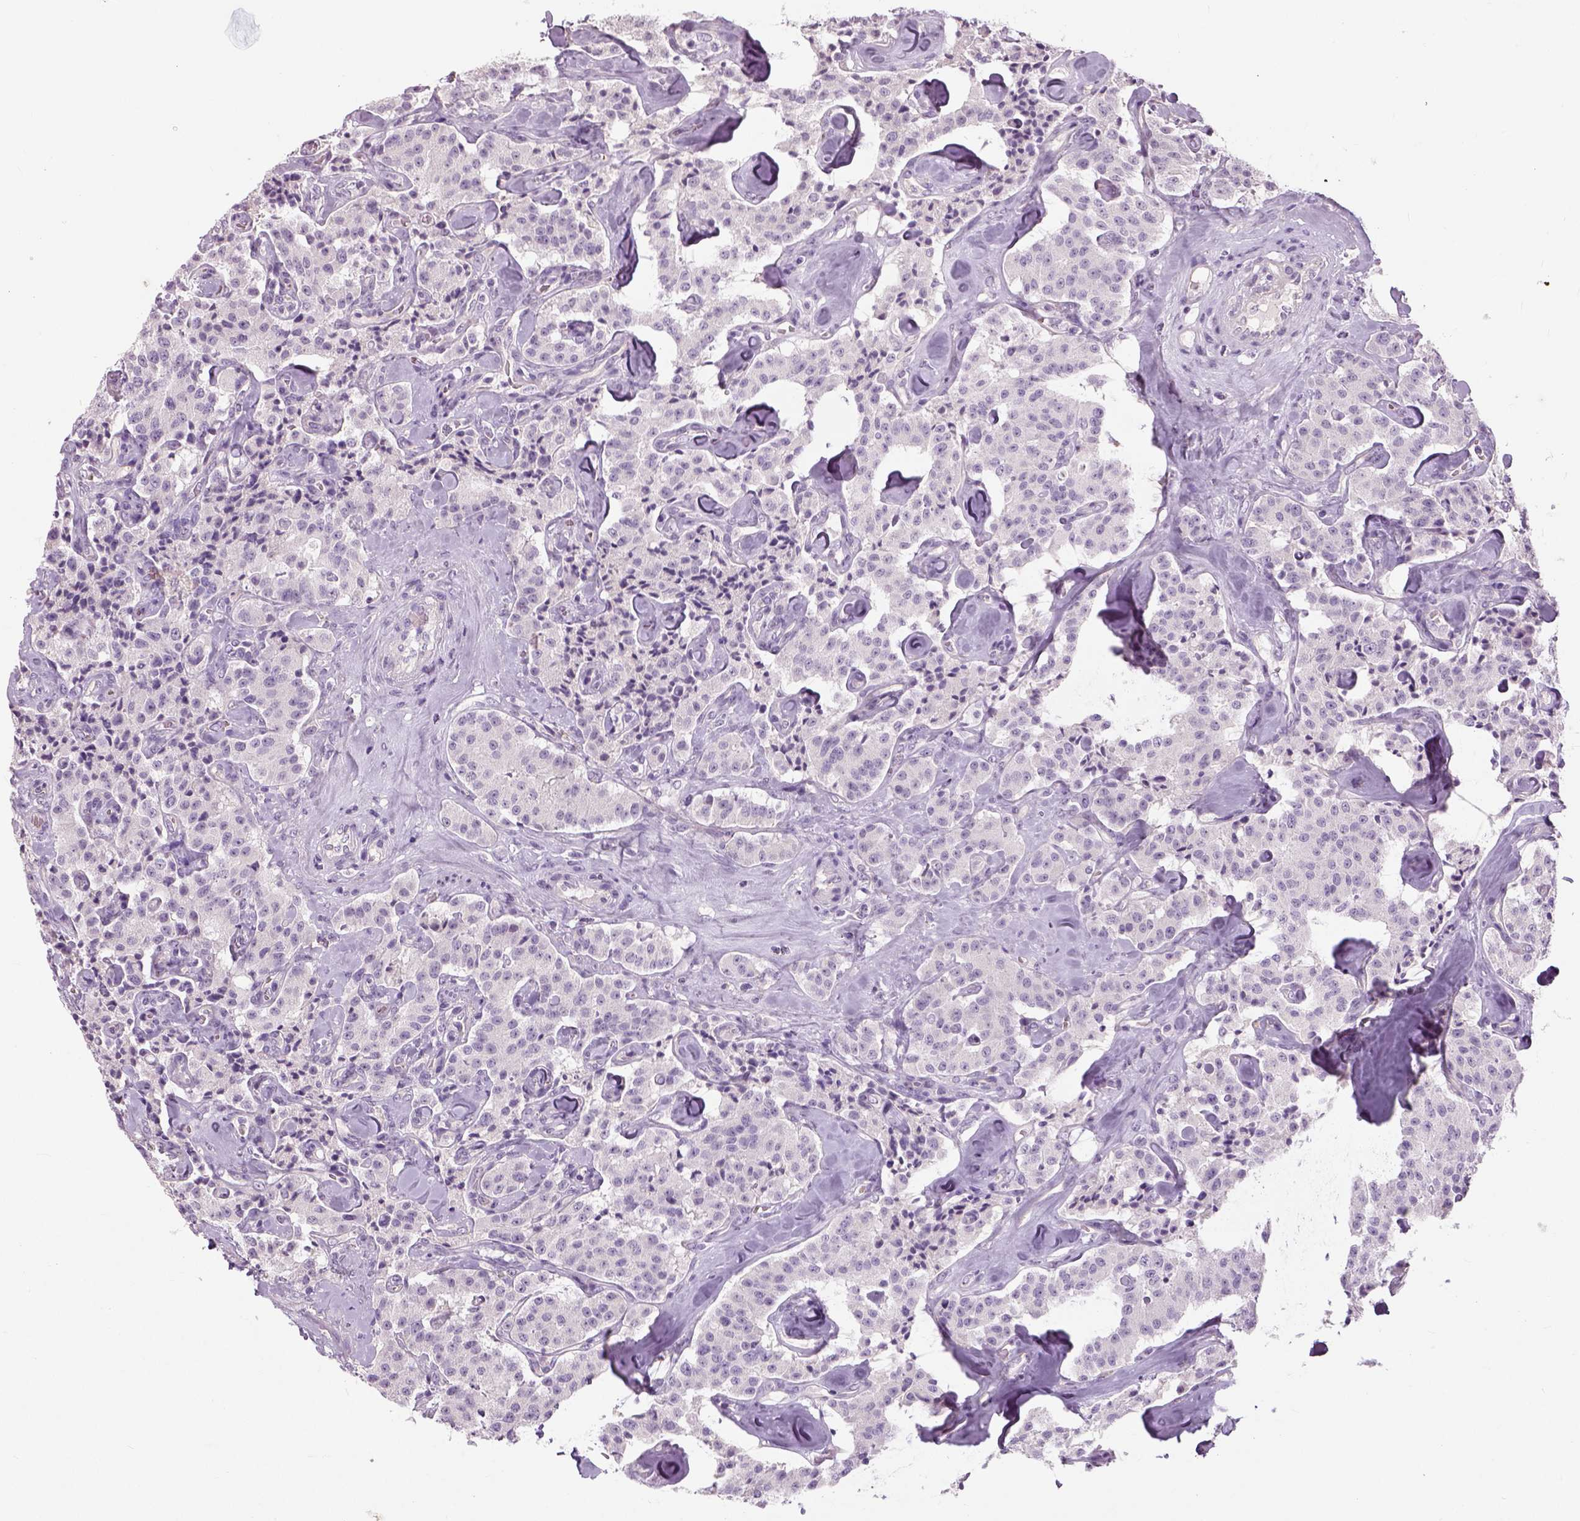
{"staining": {"intensity": "negative", "quantity": "none", "location": "none"}, "tissue": "carcinoid", "cell_type": "Tumor cells", "image_type": "cancer", "snomed": [{"axis": "morphology", "description": "Carcinoid, malignant, NOS"}, {"axis": "topography", "description": "Pancreas"}], "caption": "Immunohistochemistry photomicrograph of human carcinoid (malignant) stained for a protein (brown), which demonstrates no staining in tumor cells.", "gene": "NECAB1", "patient": {"sex": "male", "age": 41}}